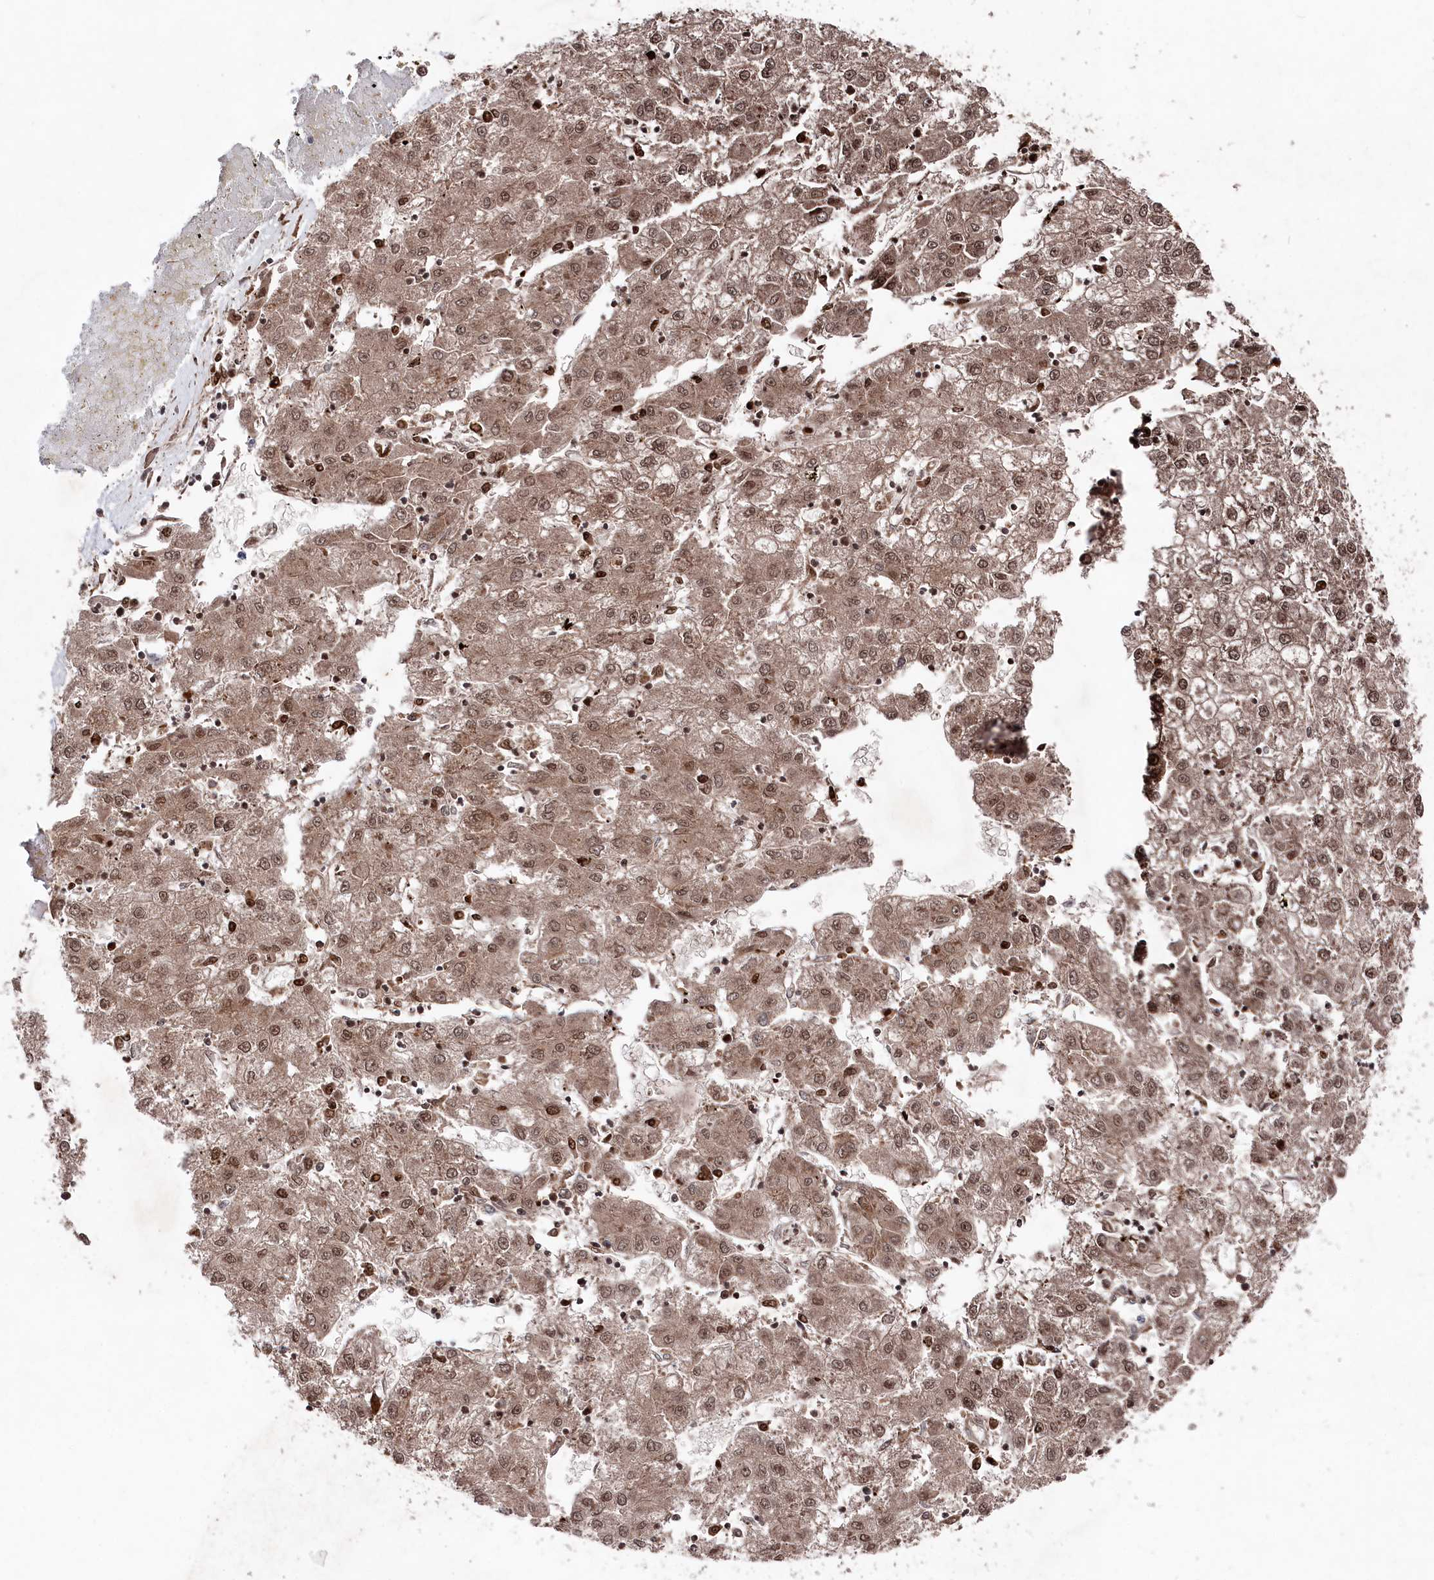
{"staining": {"intensity": "moderate", "quantity": ">75%", "location": "nuclear"}, "tissue": "liver cancer", "cell_type": "Tumor cells", "image_type": "cancer", "snomed": [{"axis": "morphology", "description": "Carcinoma, Hepatocellular, NOS"}, {"axis": "topography", "description": "Liver"}], "caption": "Protein analysis of liver cancer tissue displays moderate nuclear positivity in approximately >75% of tumor cells. The staining was performed using DAB (3,3'-diaminobenzidine), with brown indicating positive protein expression. Nuclei are stained blue with hematoxylin.", "gene": "BORCS7", "patient": {"sex": "male", "age": 72}}